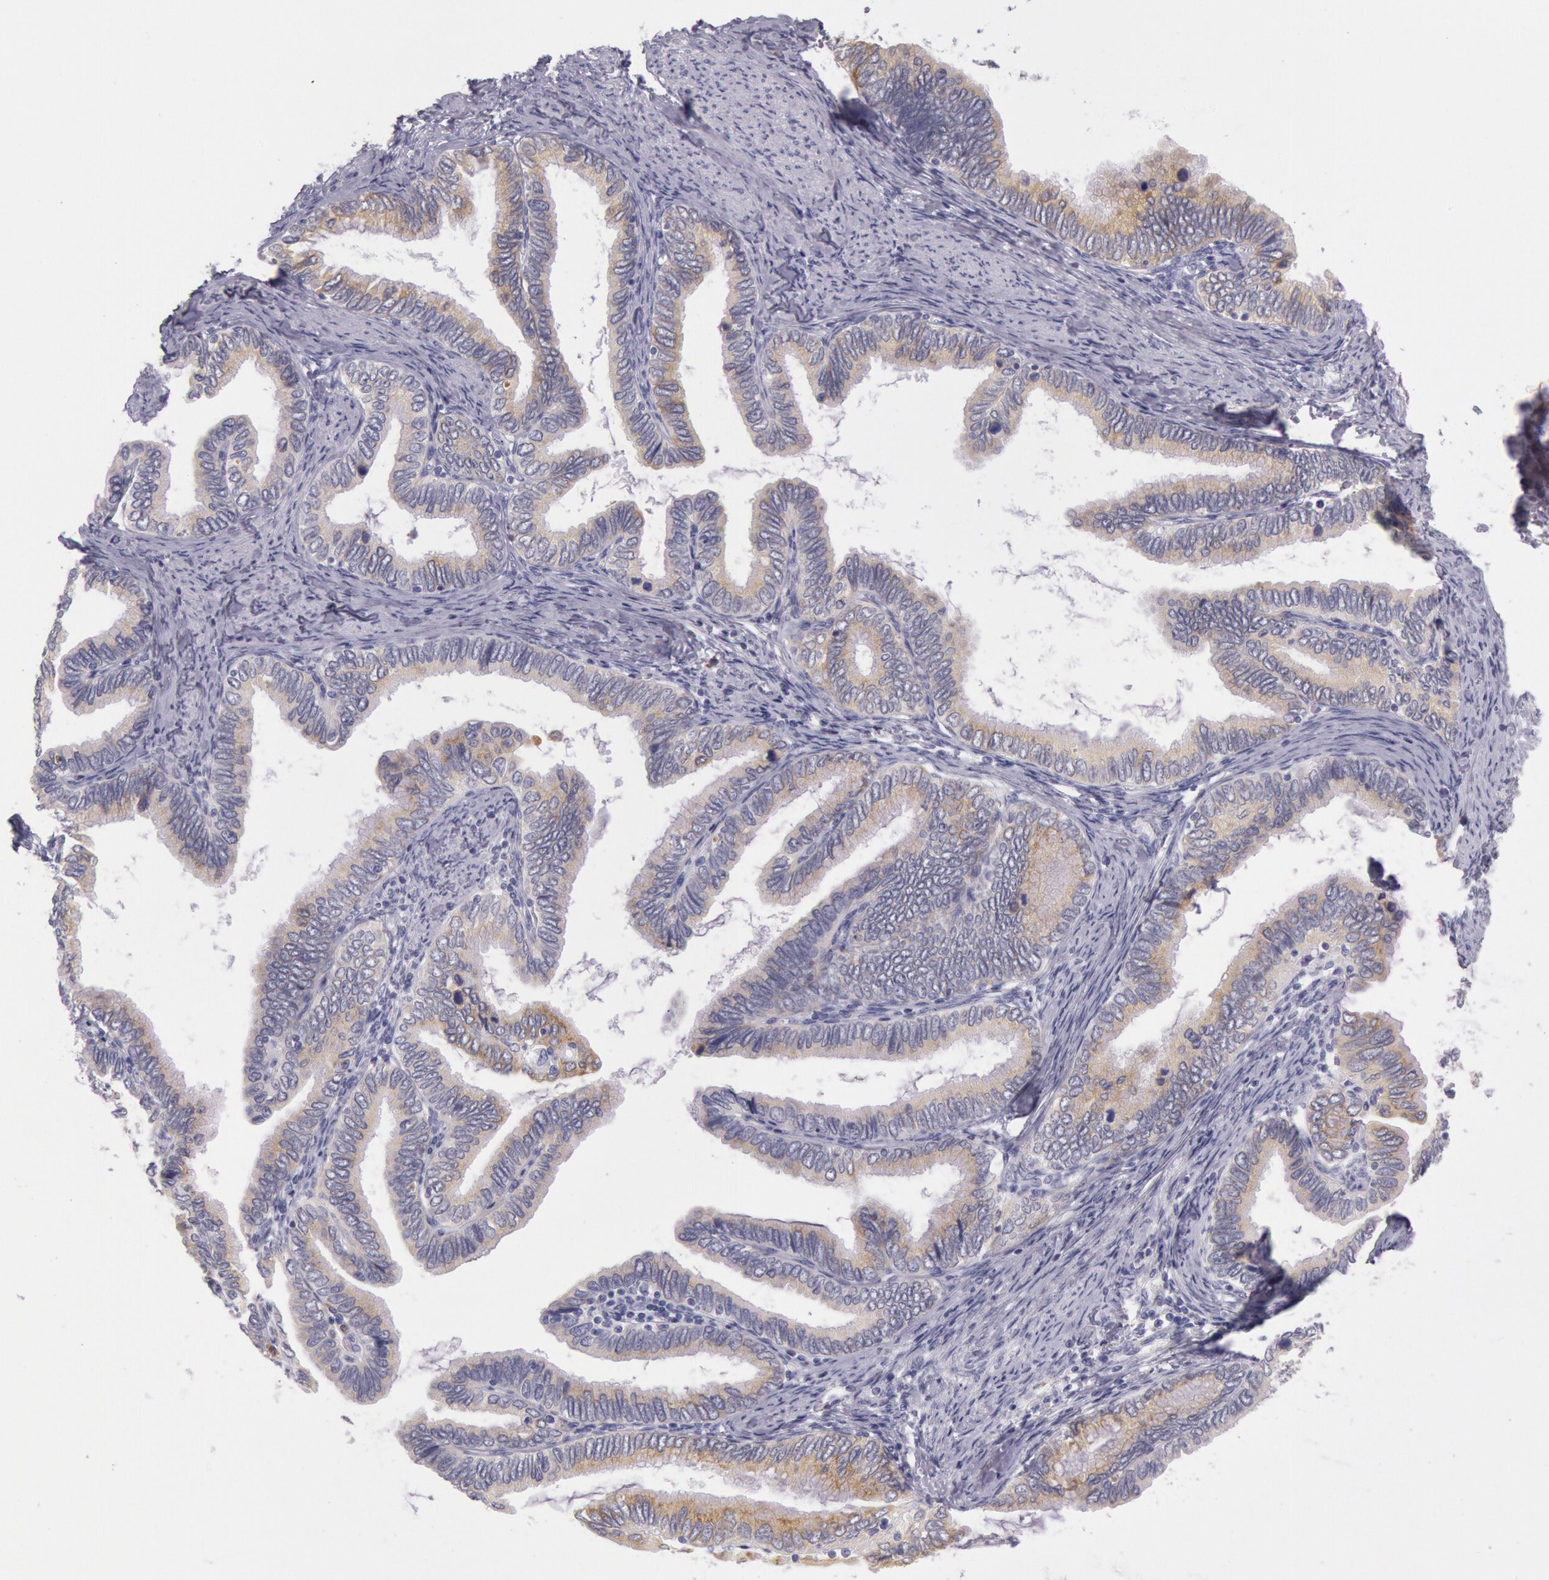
{"staining": {"intensity": "weak", "quantity": ">75%", "location": "cytoplasmic/membranous"}, "tissue": "cervical cancer", "cell_type": "Tumor cells", "image_type": "cancer", "snomed": [{"axis": "morphology", "description": "Adenocarcinoma, NOS"}, {"axis": "topography", "description": "Cervix"}], "caption": "Weak cytoplasmic/membranous expression for a protein is seen in approximately >75% of tumor cells of adenocarcinoma (cervical) using immunohistochemistry.", "gene": "CIDEB", "patient": {"sex": "female", "age": 49}}